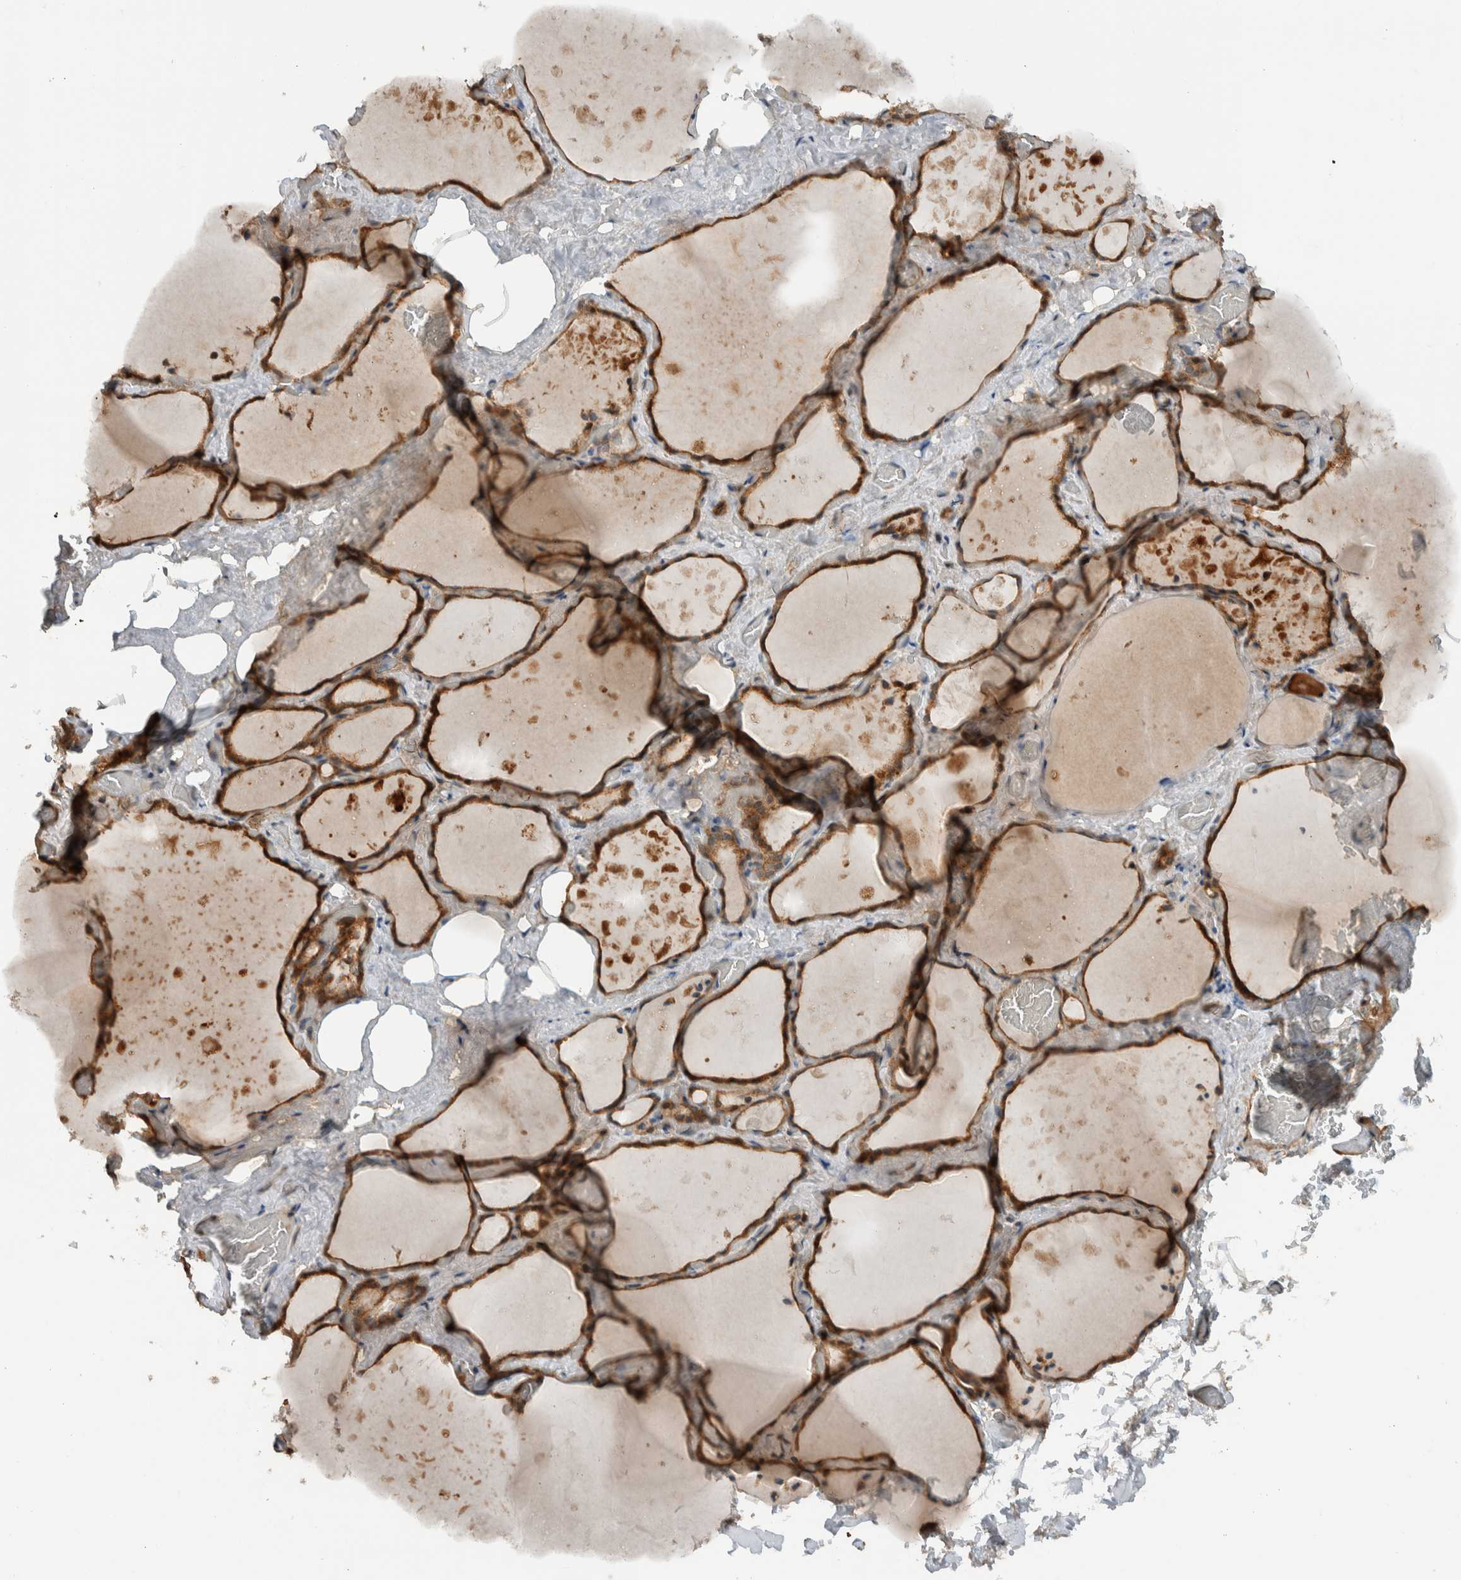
{"staining": {"intensity": "moderate", "quantity": ">75%", "location": "cytoplasmic/membranous"}, "tissue": "thyroid gland", "cell_type": "Glandular cells", "image_type": "normal", "snomed": [{"axis": "morphology", "description": "Normal tissue, NOS"}, {"axis": "topography", "description": "Thyroid gland"}], "caption": "Immunohistochemistry (DAB) staining of normal human thyroid gland shows moderate cytoplasmic/membranous protein positivity in approximately >75% of glandular cells. Using DAB (brown) and hematoxylin (blue) stains, captured at high magnification using brightfield microscopy.", "gene": "KLHL6", "patient": {"sex": "male", "age": 61}}